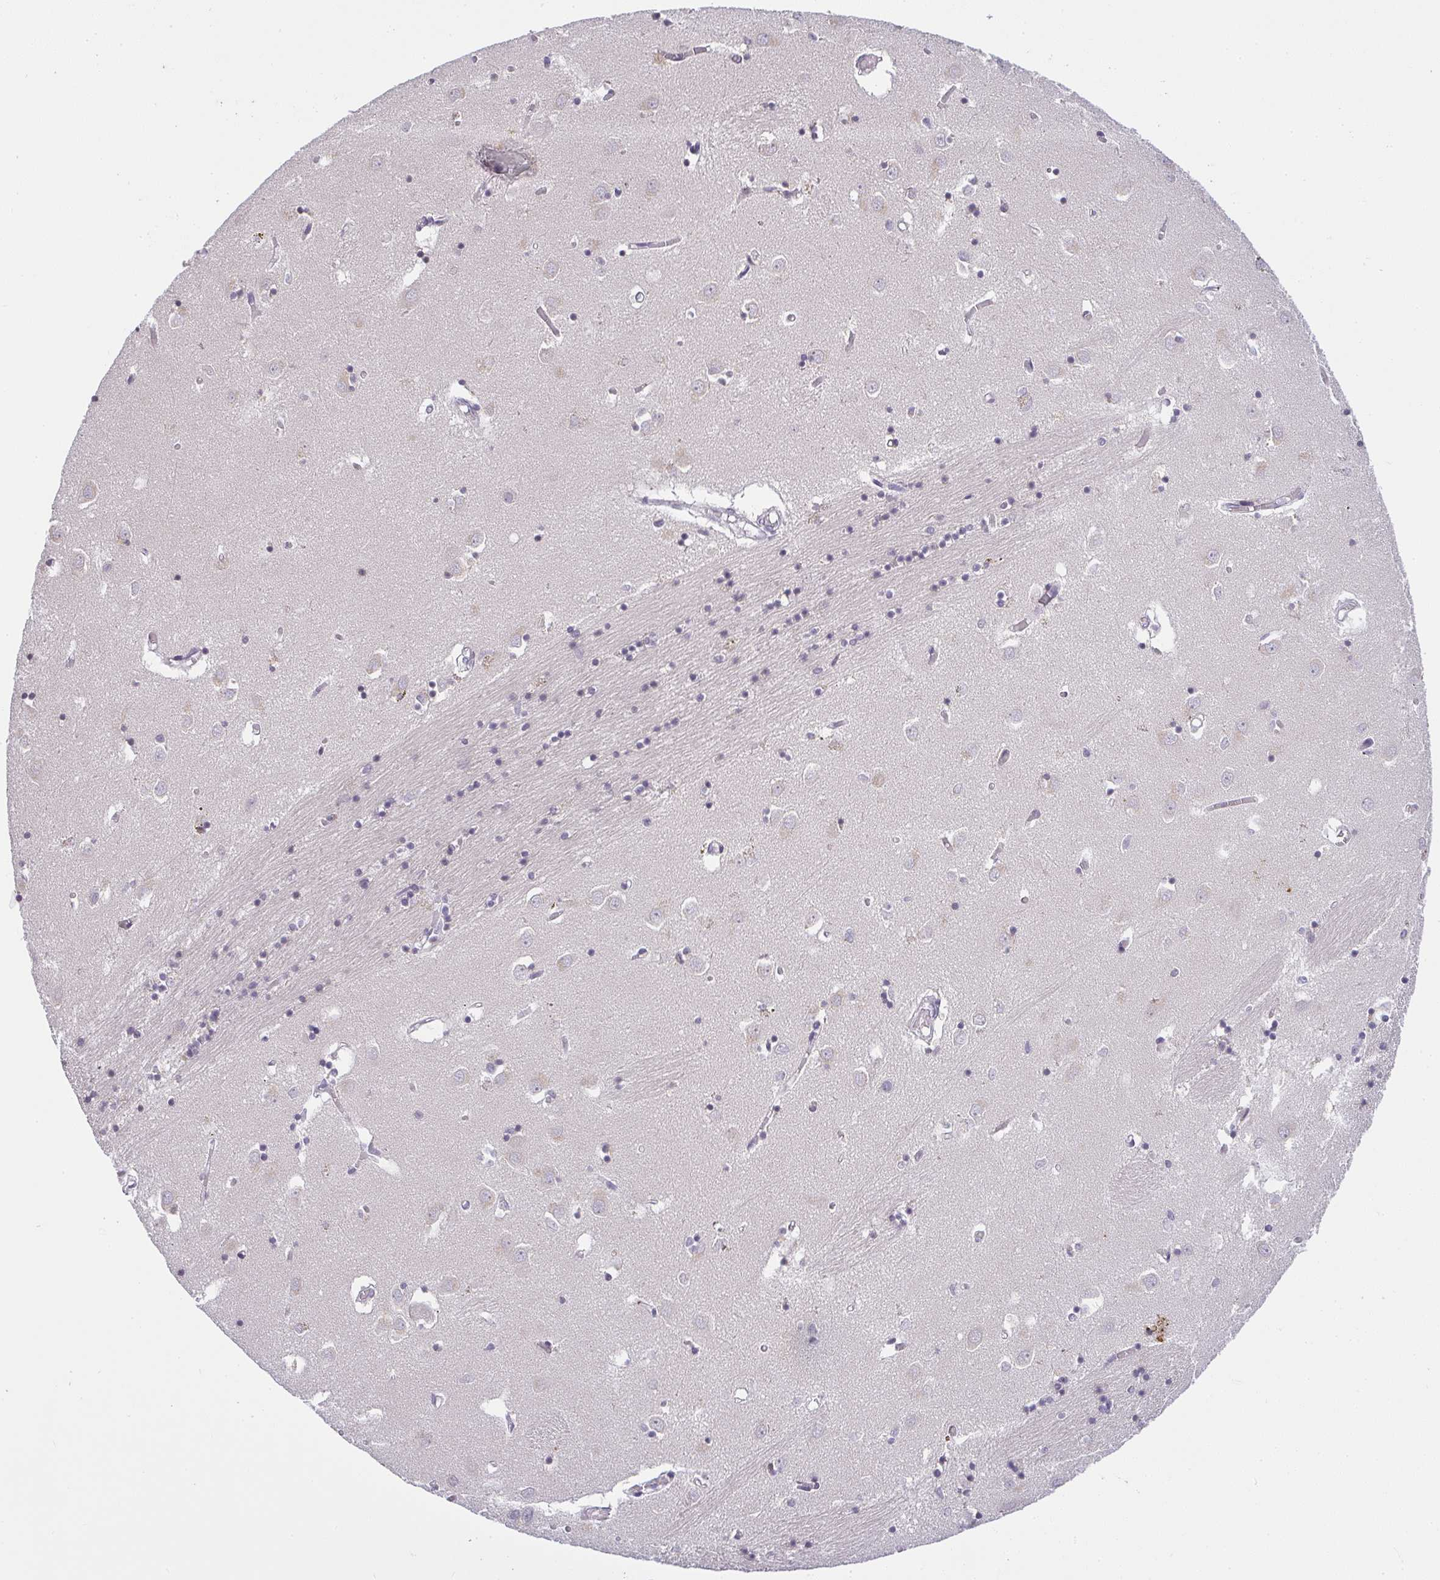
{"staining": {"intensity": "negative", "quantity": "none", "location": "none"}, "tissue": "caudate", "cell_type": "Glial cells", "image_type": "normal", "snomed": [{"axis": "morphology", "description": "Normal tissue, NOS"}, {"axis": "topography", "description": "Lateral ventricle wall"}], "caption": "High power microscopy photomicrograph of an immunohistochemistry (IHC) histopathology image of benign caudate, revealing no significant expression in glial cells. The staining is performed using DAB (3,3'-diaminobenzidine) brown chromogen with nuclei counter-stained in using hematoxylin.", "gene": "CACNA1S", "patient": {"sex": "male", "age": 70}}